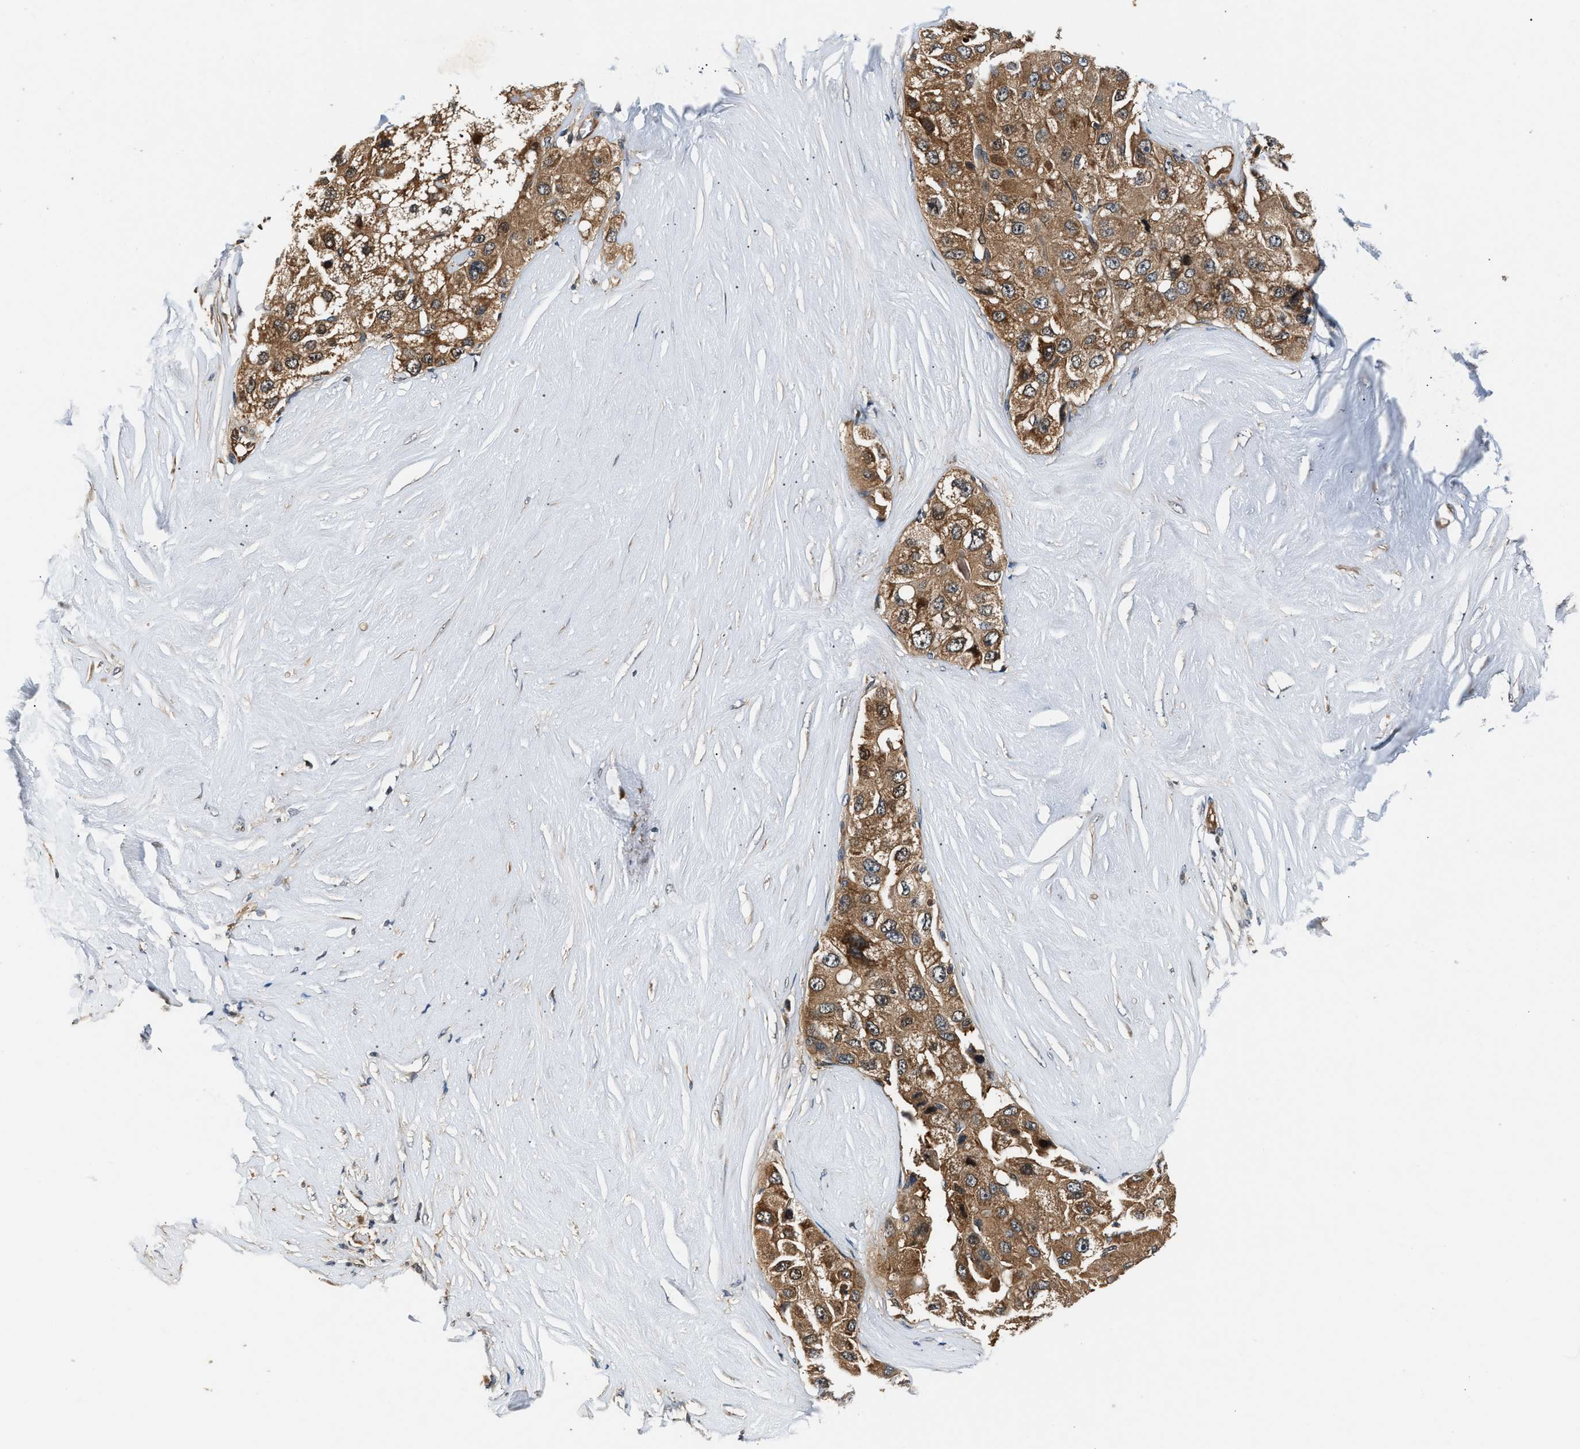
{"staining": {"intensity": "moderate", "quantity": ">75%", "location": "cytoplasmic/membranous"}, "tissue": "liver cancer", "cell_type": "Tumor cells", "image_type": "cancer", "snomed": [{"axis": "morphology", "description": "Carcinoma, Hepatocellular, NOS"}, {"axis": "topography", "description": "Liver"}], "caption": "Hepatocellular carcinoma (liver) stained for a protein displays moderate cytoplasmic/membranous positivity in tumor cells.", "gene": "TUT7", "patient": {"sex": "male", "age": 80}}